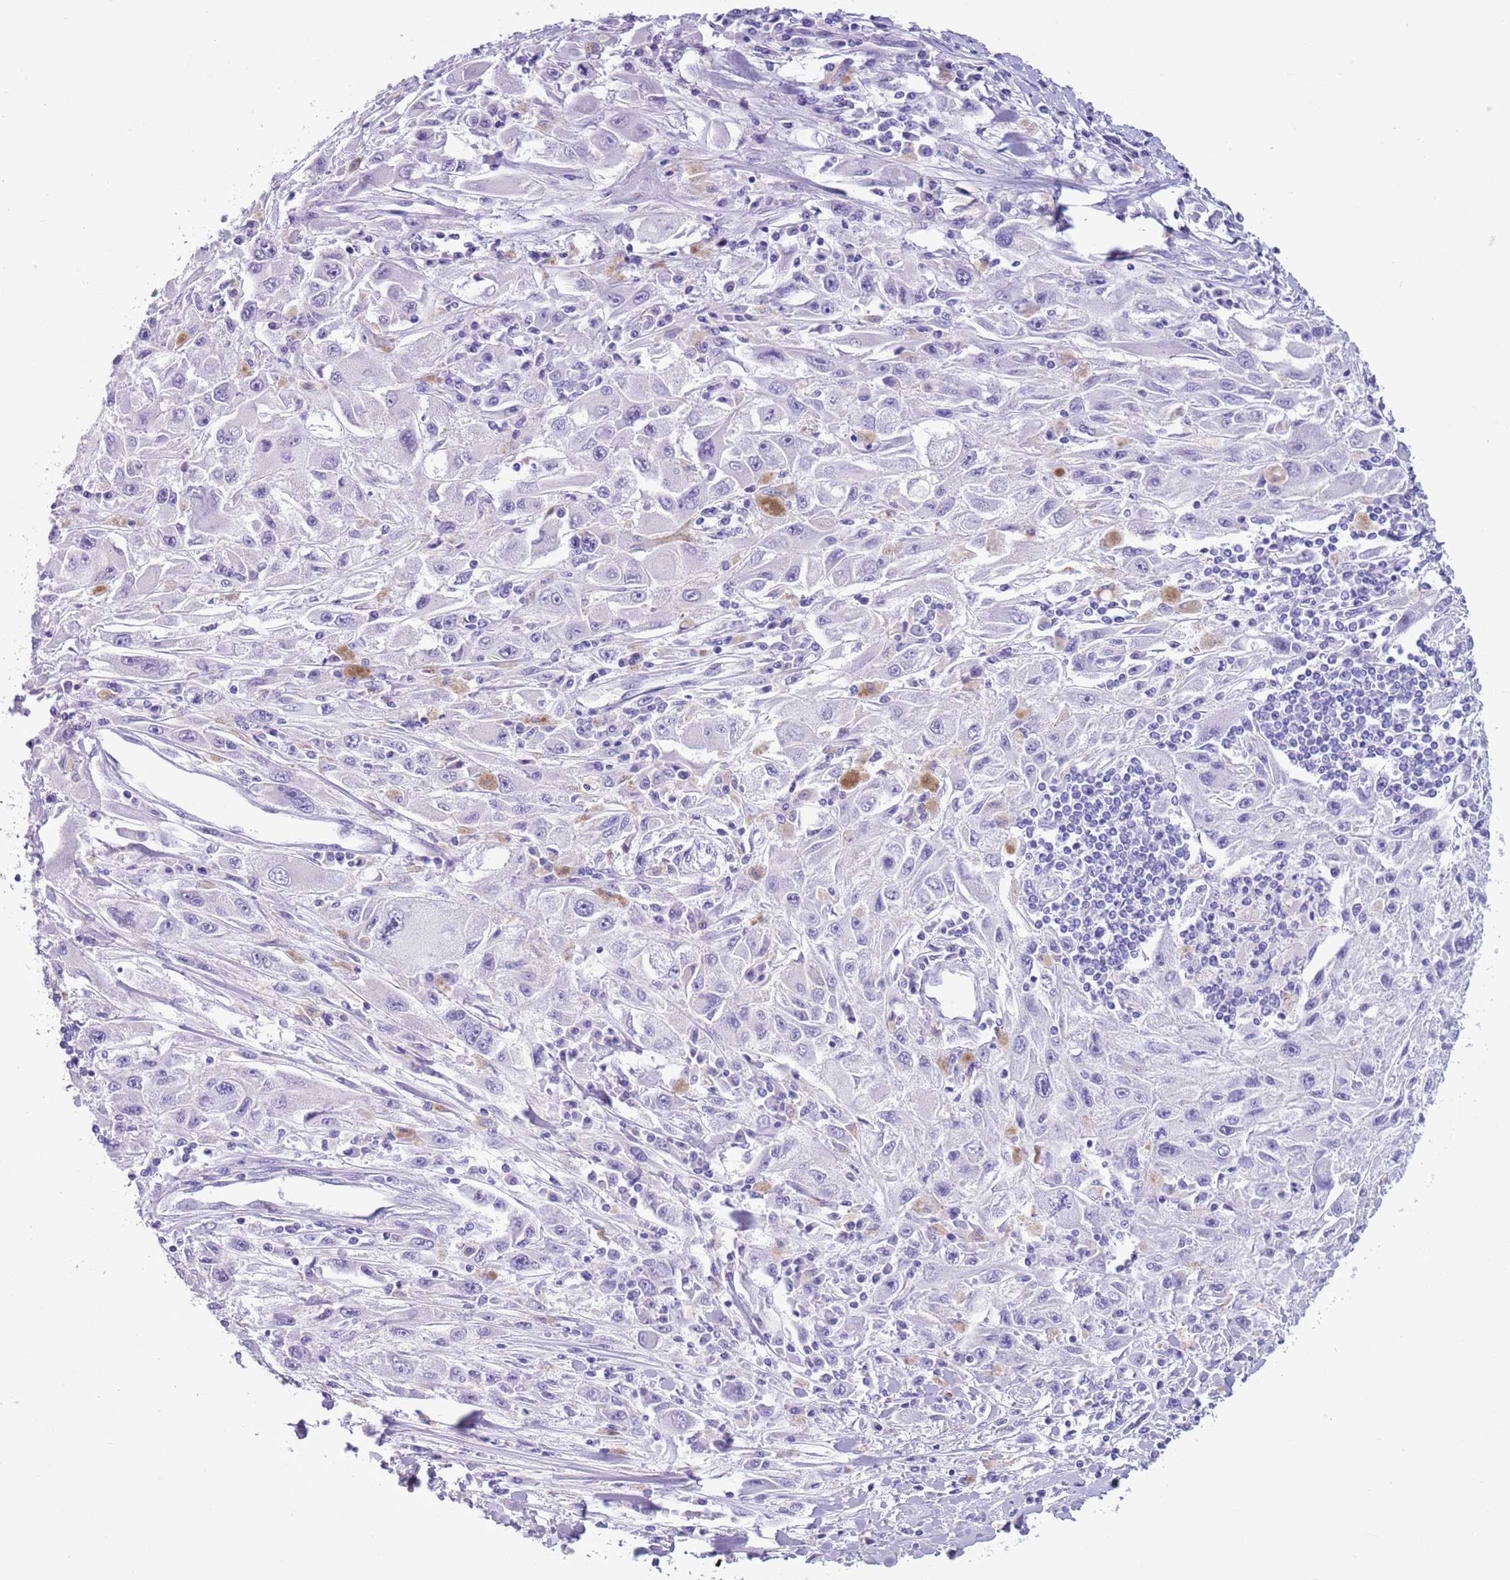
{"staining": {"intensity": "negative", "quantity": "none", "location": "none"}, "tissue": "melanoma", "cell_type": "Tumor cells", "image_type": "cancer", "snomed": [{"axis": "morphology", "description": "Malignant melanoma, Metastatic site"}, {"axis": "topography", "description": "Skin"}], "caption": "Melanoma was stained to show a protein in brown. There is no significant positivity in tumor cells. The staining is performed using DAB brown chromogen with nuclei counter-stained in using hematoxylin.", "gene": "TBC1D10B", "patient": {"sex": "male", "age": 53}}